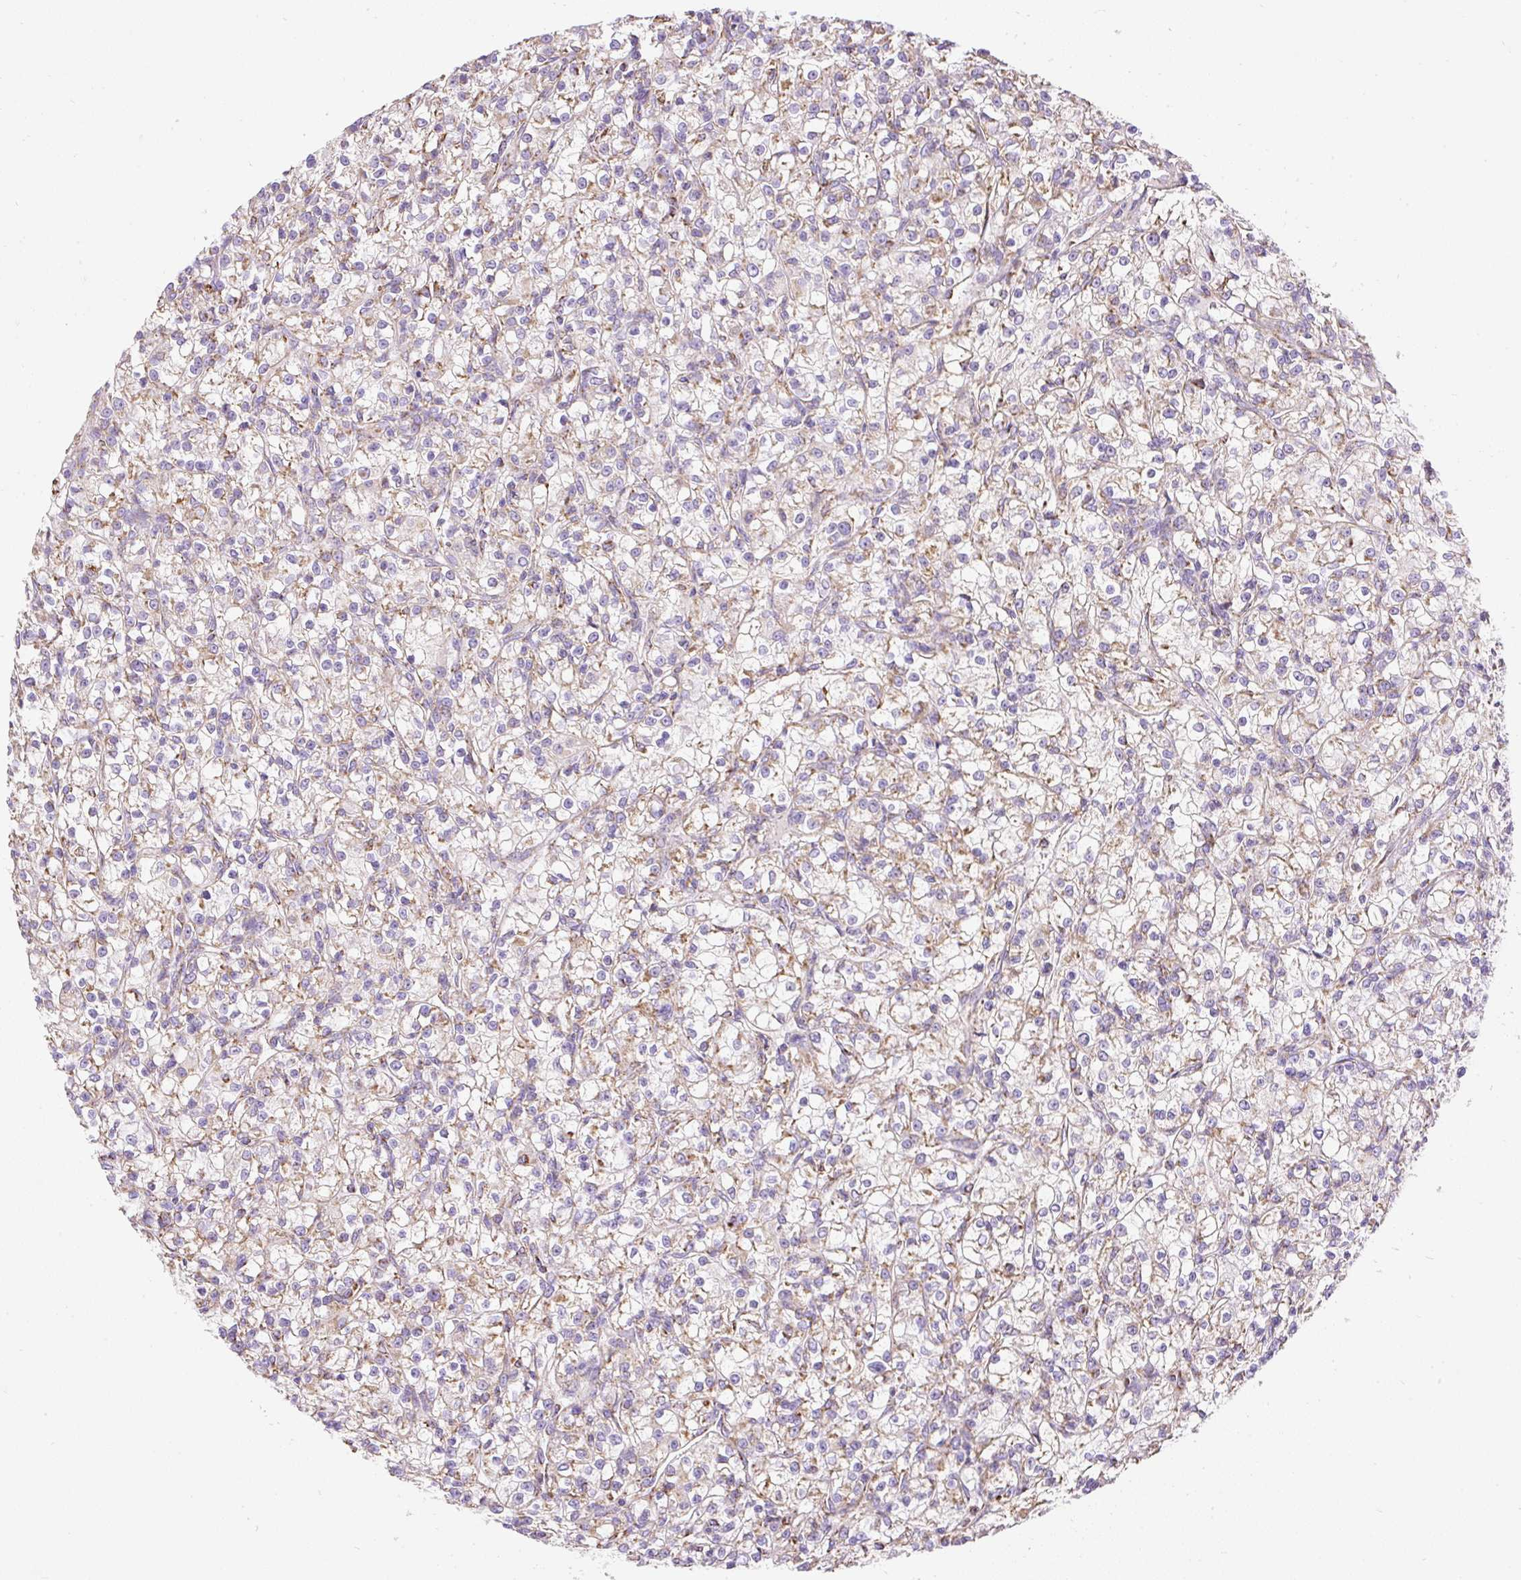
{"staining": {"intensity": "weak", "quantity": ">75%", "location": "cytoplasmic/membranous"}, "tissue": "renal cancer", "cell_type": "Tumor cells", "image_type": "cancer", "snomed": [{"axis": "morphology", "description": "Adenocarcinoma, NOS"}, {"axis": "topography", "description": "Kidney"}], "caption": "Approximately >75% of tumor cells in human renal cancer display weak cytoplasmic/membranous protein positivity as visualized by brown immunohistochemical staining.", "gene": "DAAM2", "patient": {"sex": "female", "age": 59}}